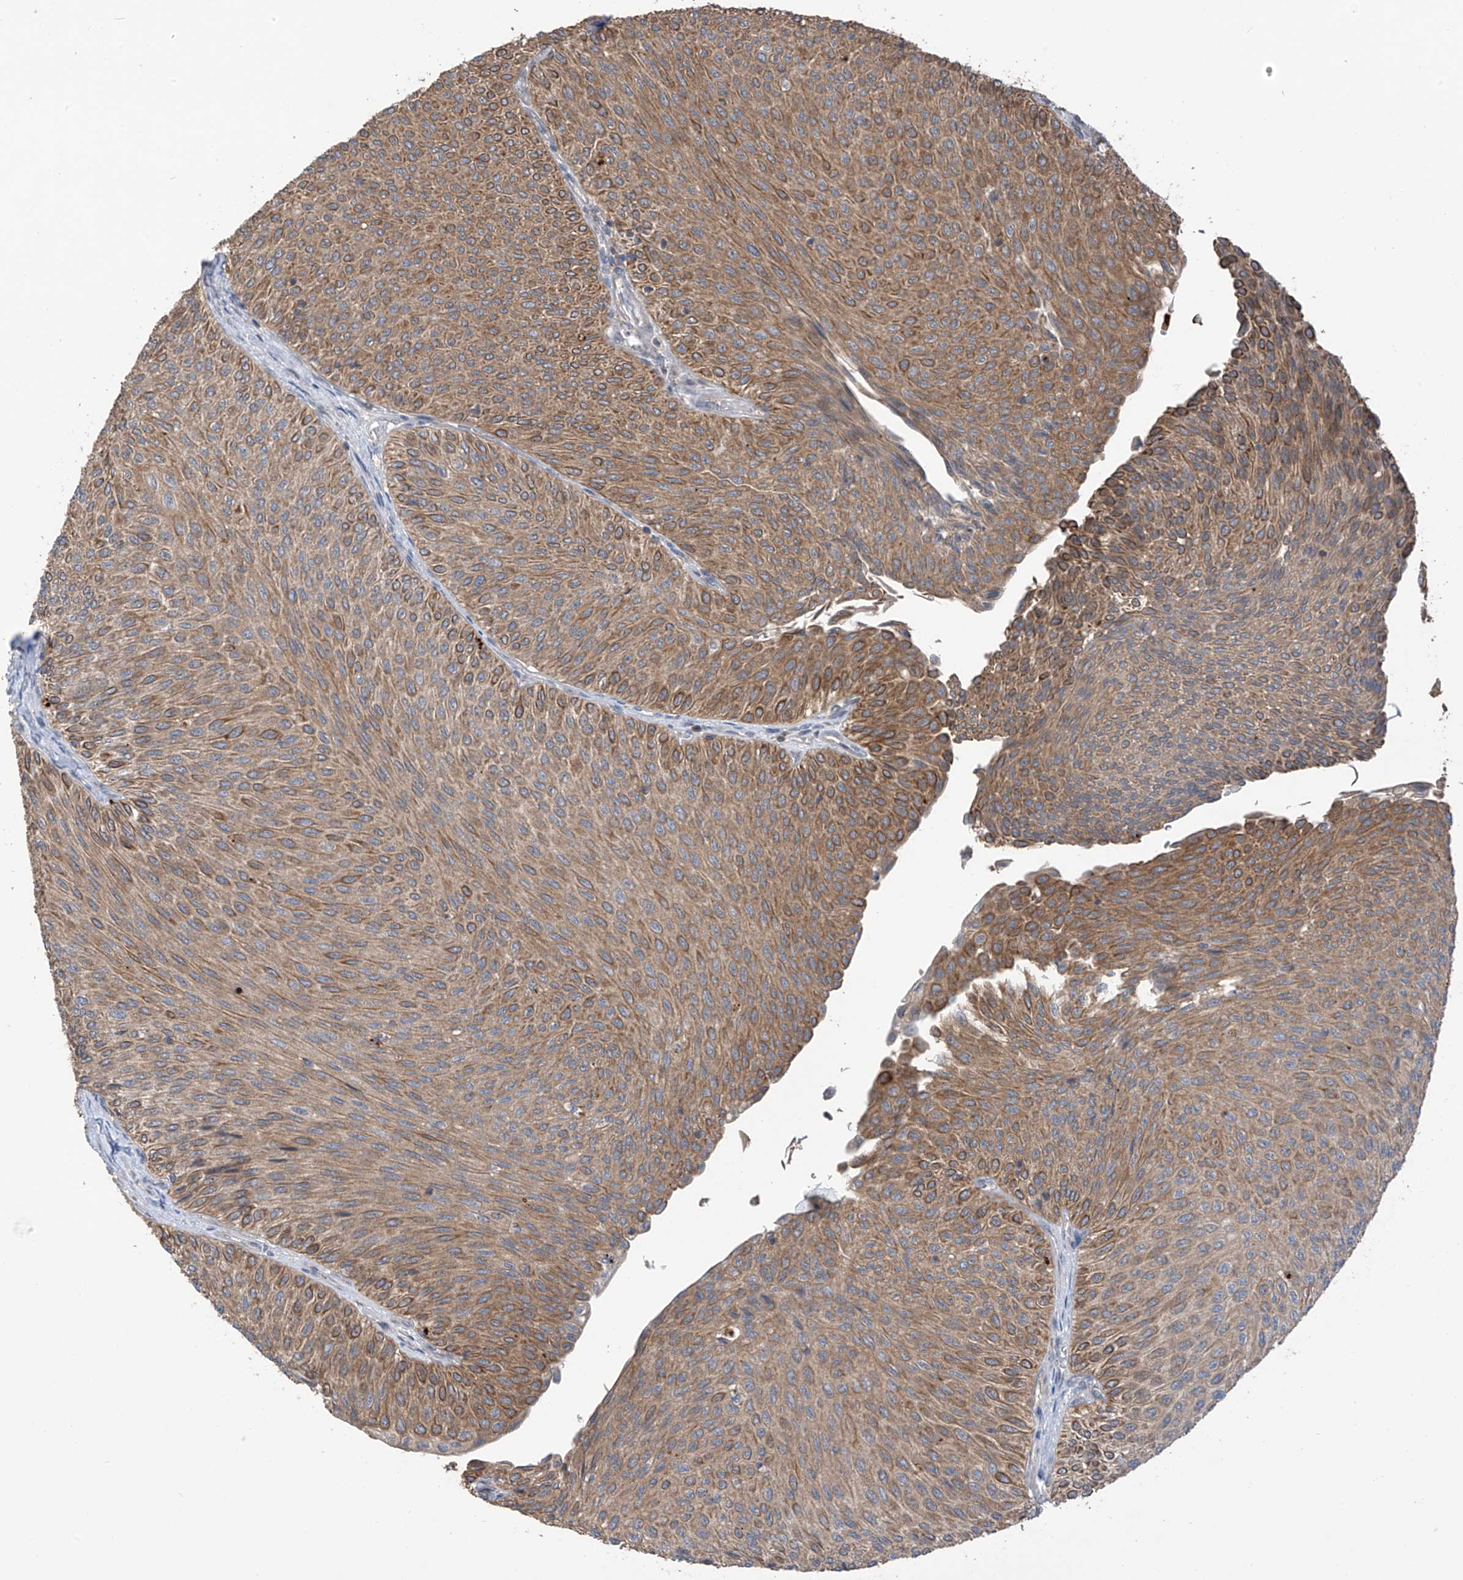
{"staining": {"intensity": "moderate", "quantity": ">75%", "location": "cytoplasmic/membranous"}, "tissue": "urothelial cancer", "cell_type": "Tumor cells", "image_type": "cancer", "snomed": [{"axis": "morphology", "description": "Urothelial carcinoma, Low grade"}, {"axis": "topography", "description": "Urinary bladder"}], "caption": "Low-grade urothelial carcinoma stained with a protein marker shows moderate staining in tumor cells.", "gene": "RPAIN", "patient": {"sex": "male", "age": 78}}